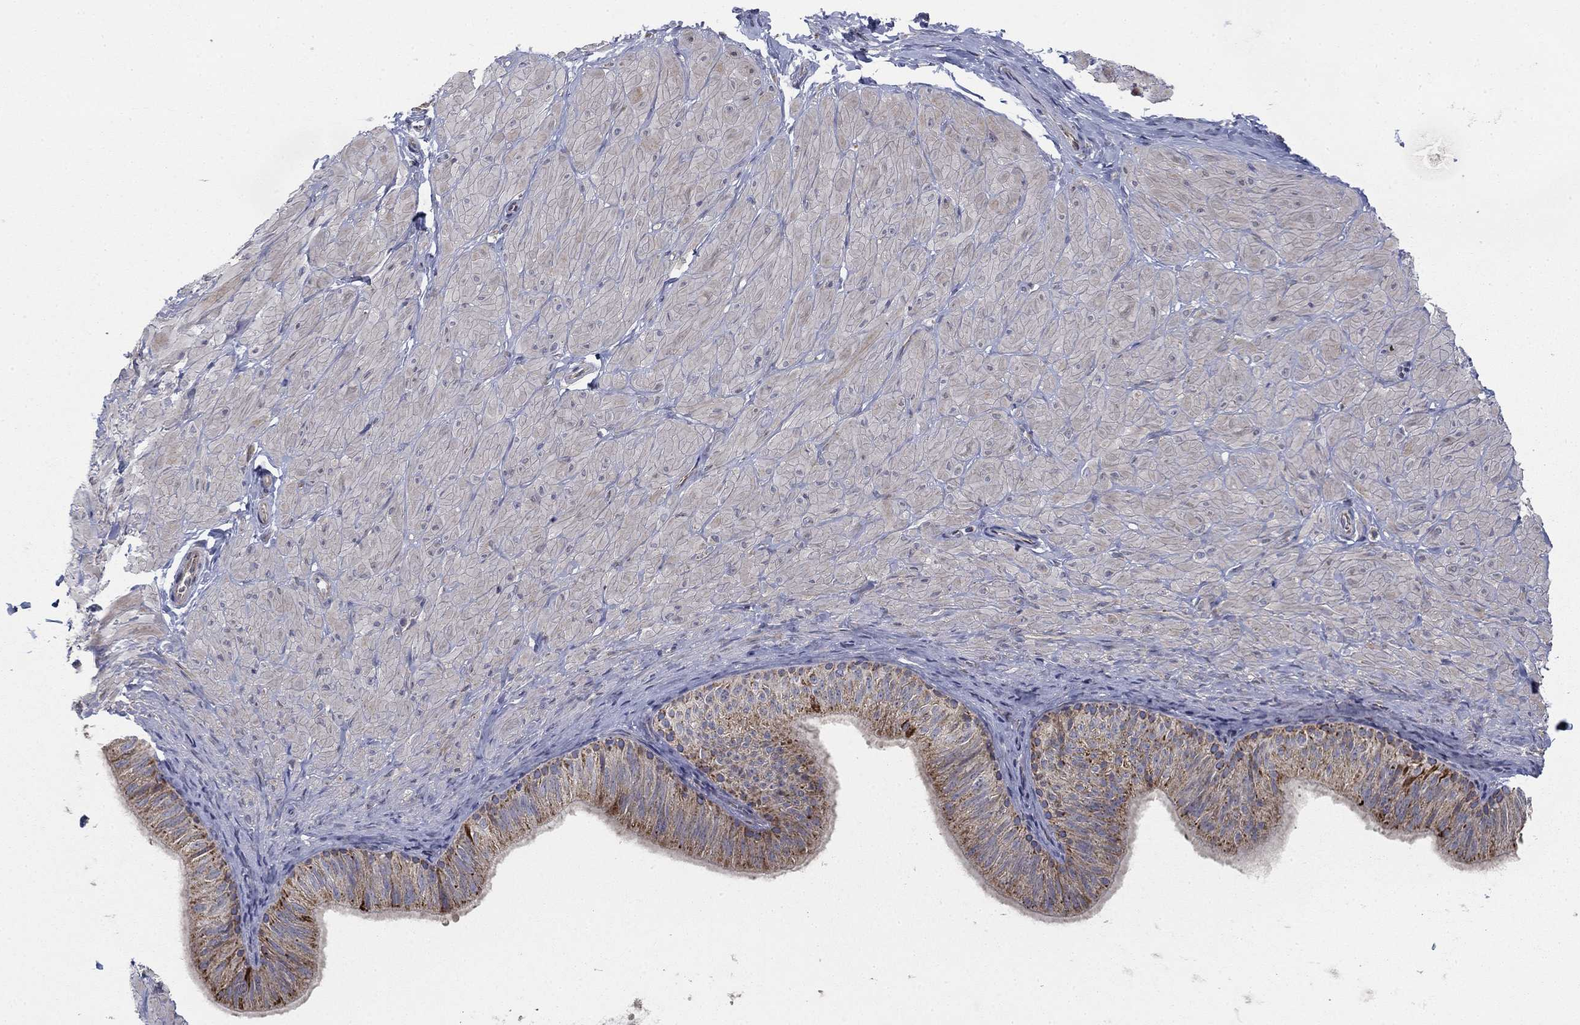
{"staining": {"intensity": "negative", "quantity": "none", "location": "none"}, "tissue": "adipose tissue", "cell_type": "Adipocytes", "image_type": "normal", "snomed": [{"axis": "morphology", "description": "Normal tissue, NOS"}, {"axis": "topography", "description": "Smooth muscle"}, {"axis": "topography", "description": "Peripheral nerve tissue"}], "caption": "Adipocytes show no significant staining in benign adipose tissue. (DAB IHC, high magnification).", "gene": "MMAA", "patient": {"sex": "male", "age": 22}}